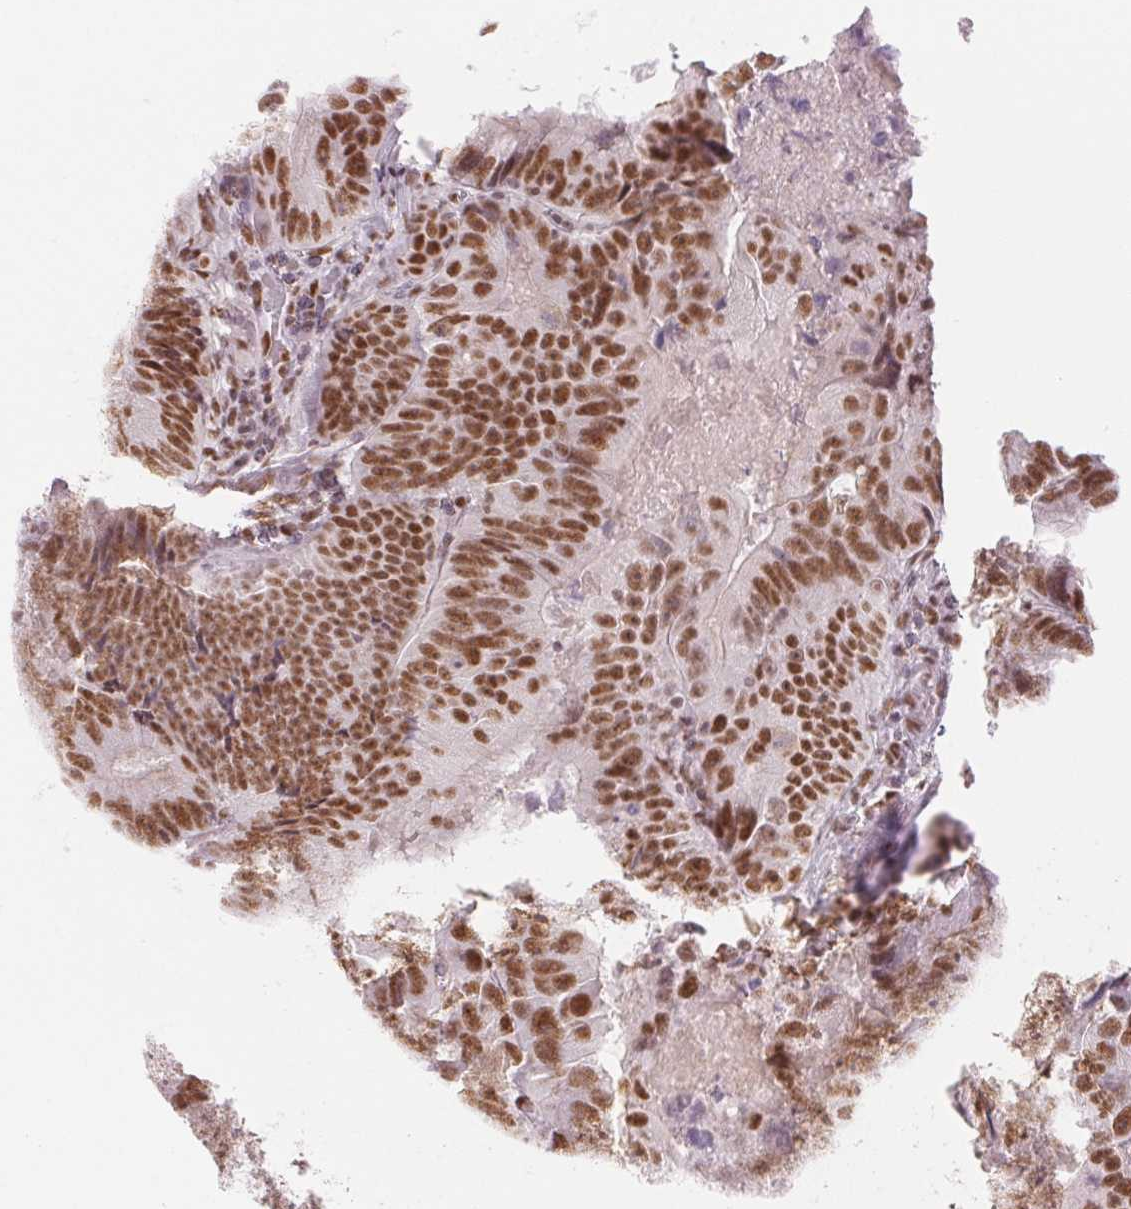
{"staining": {"intensity": "moderate", "quantity": ">75%", "location": "nuclear"}, "tissue": "colorectal cancer", "cell_type": "Tumor cells", "image_type": "cancer", "snomed": [{"axis": "morphology", "description": "Adenocarcinoma, NOS"}, {"axis": "topography", "description": "Colon"}], "caption": "DAB immunohistochemical staining of human adenocarcinoma (colorectal) reveals moderate nuclear protein staining in approximately >75% of tumor cells. The staining was performed using DAB to visualize the protein expression in brown, while the nuclei were stained in blue with hematoxylin (Magnification: 20x).", "gene": "ZFR2", "patient": {"sex": "female", "age": 86}}